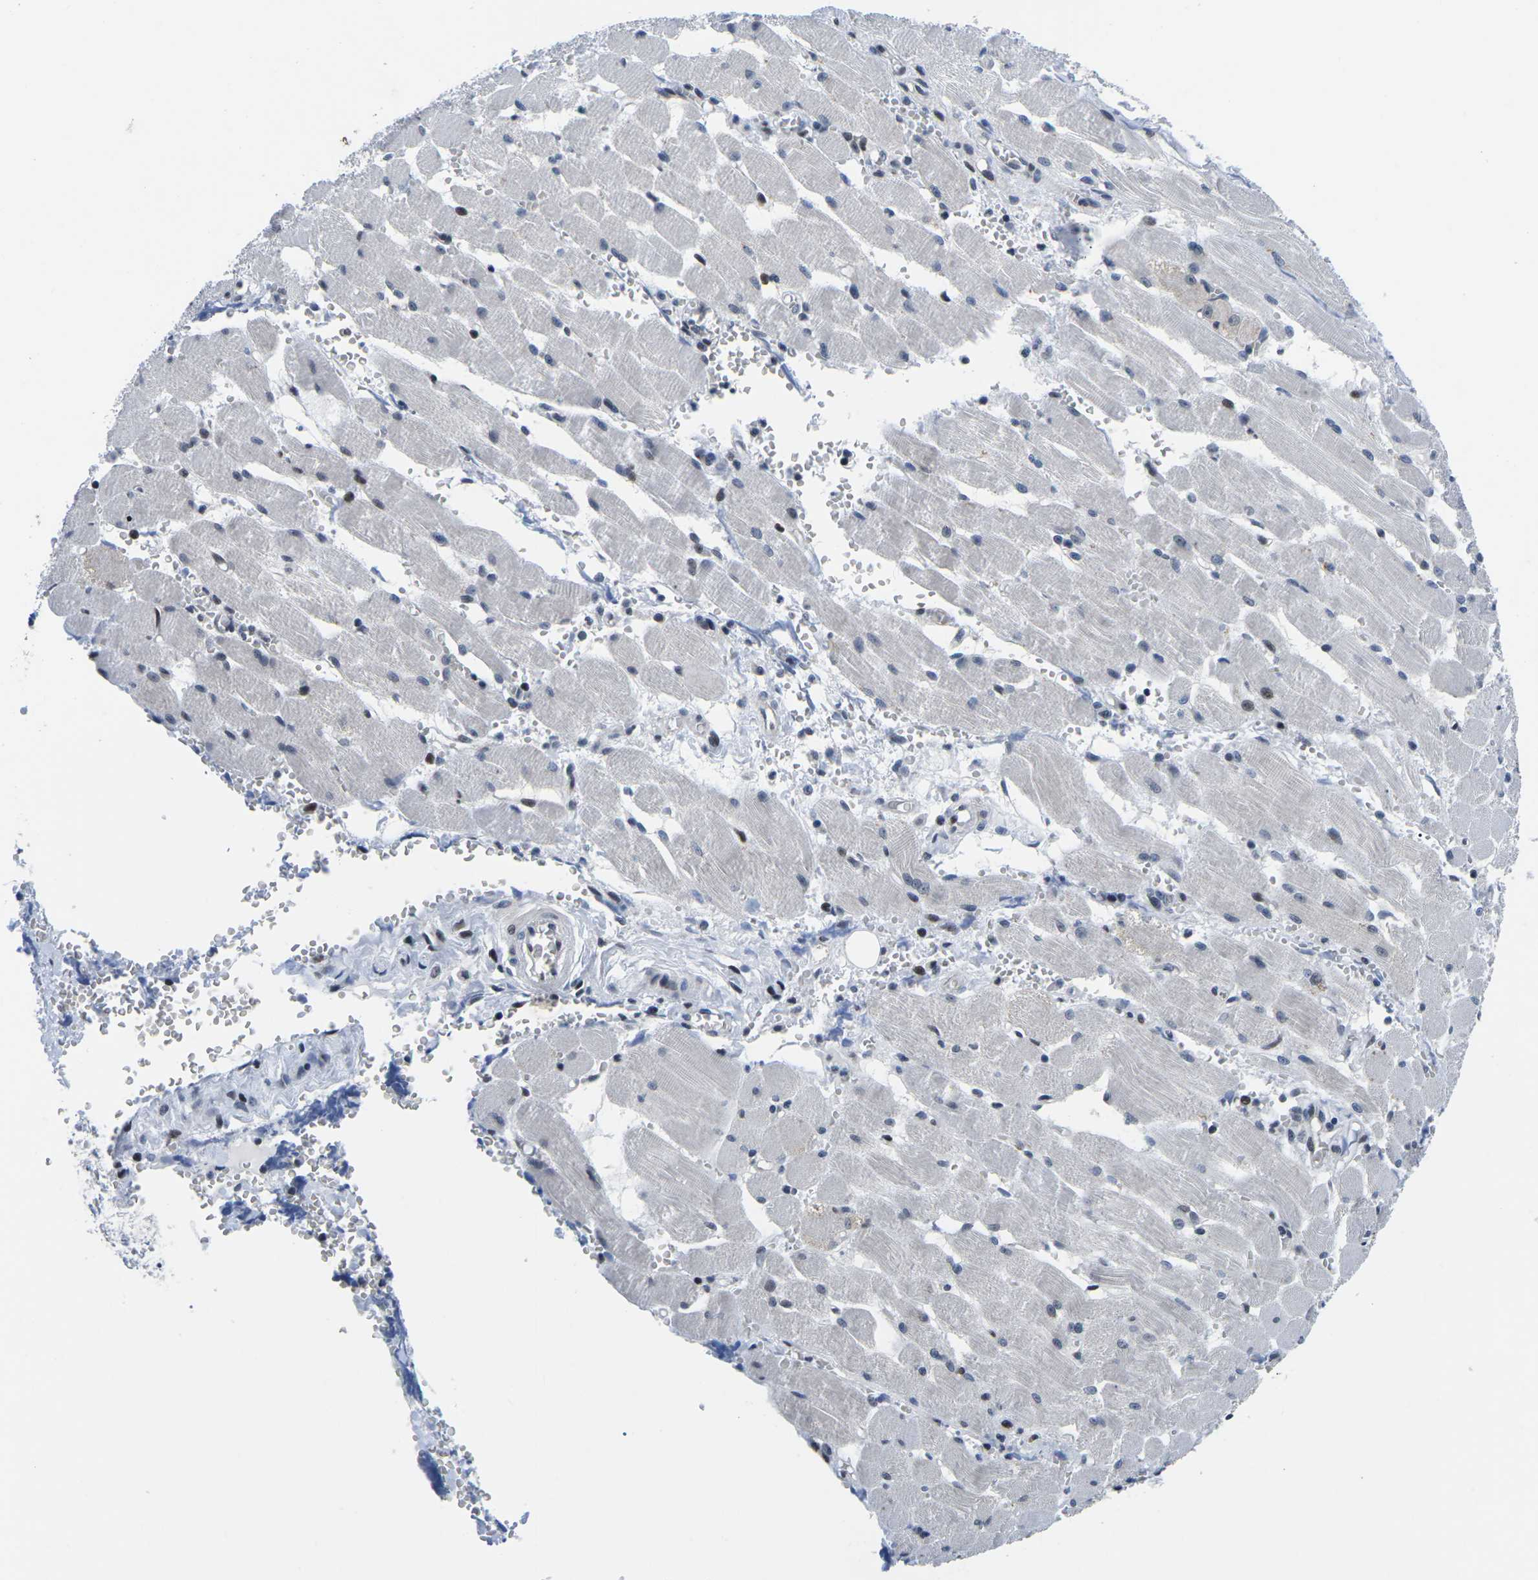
{"staining": {"intensity": "moderate", "quantity": ">75%", "location": "nuclear"}, "tissue": "adipose tissue", "cell_type": "Adipocytes", "image_type": "normal", "snomed": [{"axis": "morphology", "description": "Squamous cell carcinoma, NOS"}, {"axis": "topography", "description": "Oral tissue"}, {"axis": "topography", "description": "Head-Neck"}], "caption": "DAB immunohistochemical staining of normal human adipose tissue exhibits moderate nuclear protein staining in about >75% of adipocytes.", "gene": "CDC73", "patient": {"sex": "female", "age": 50}}